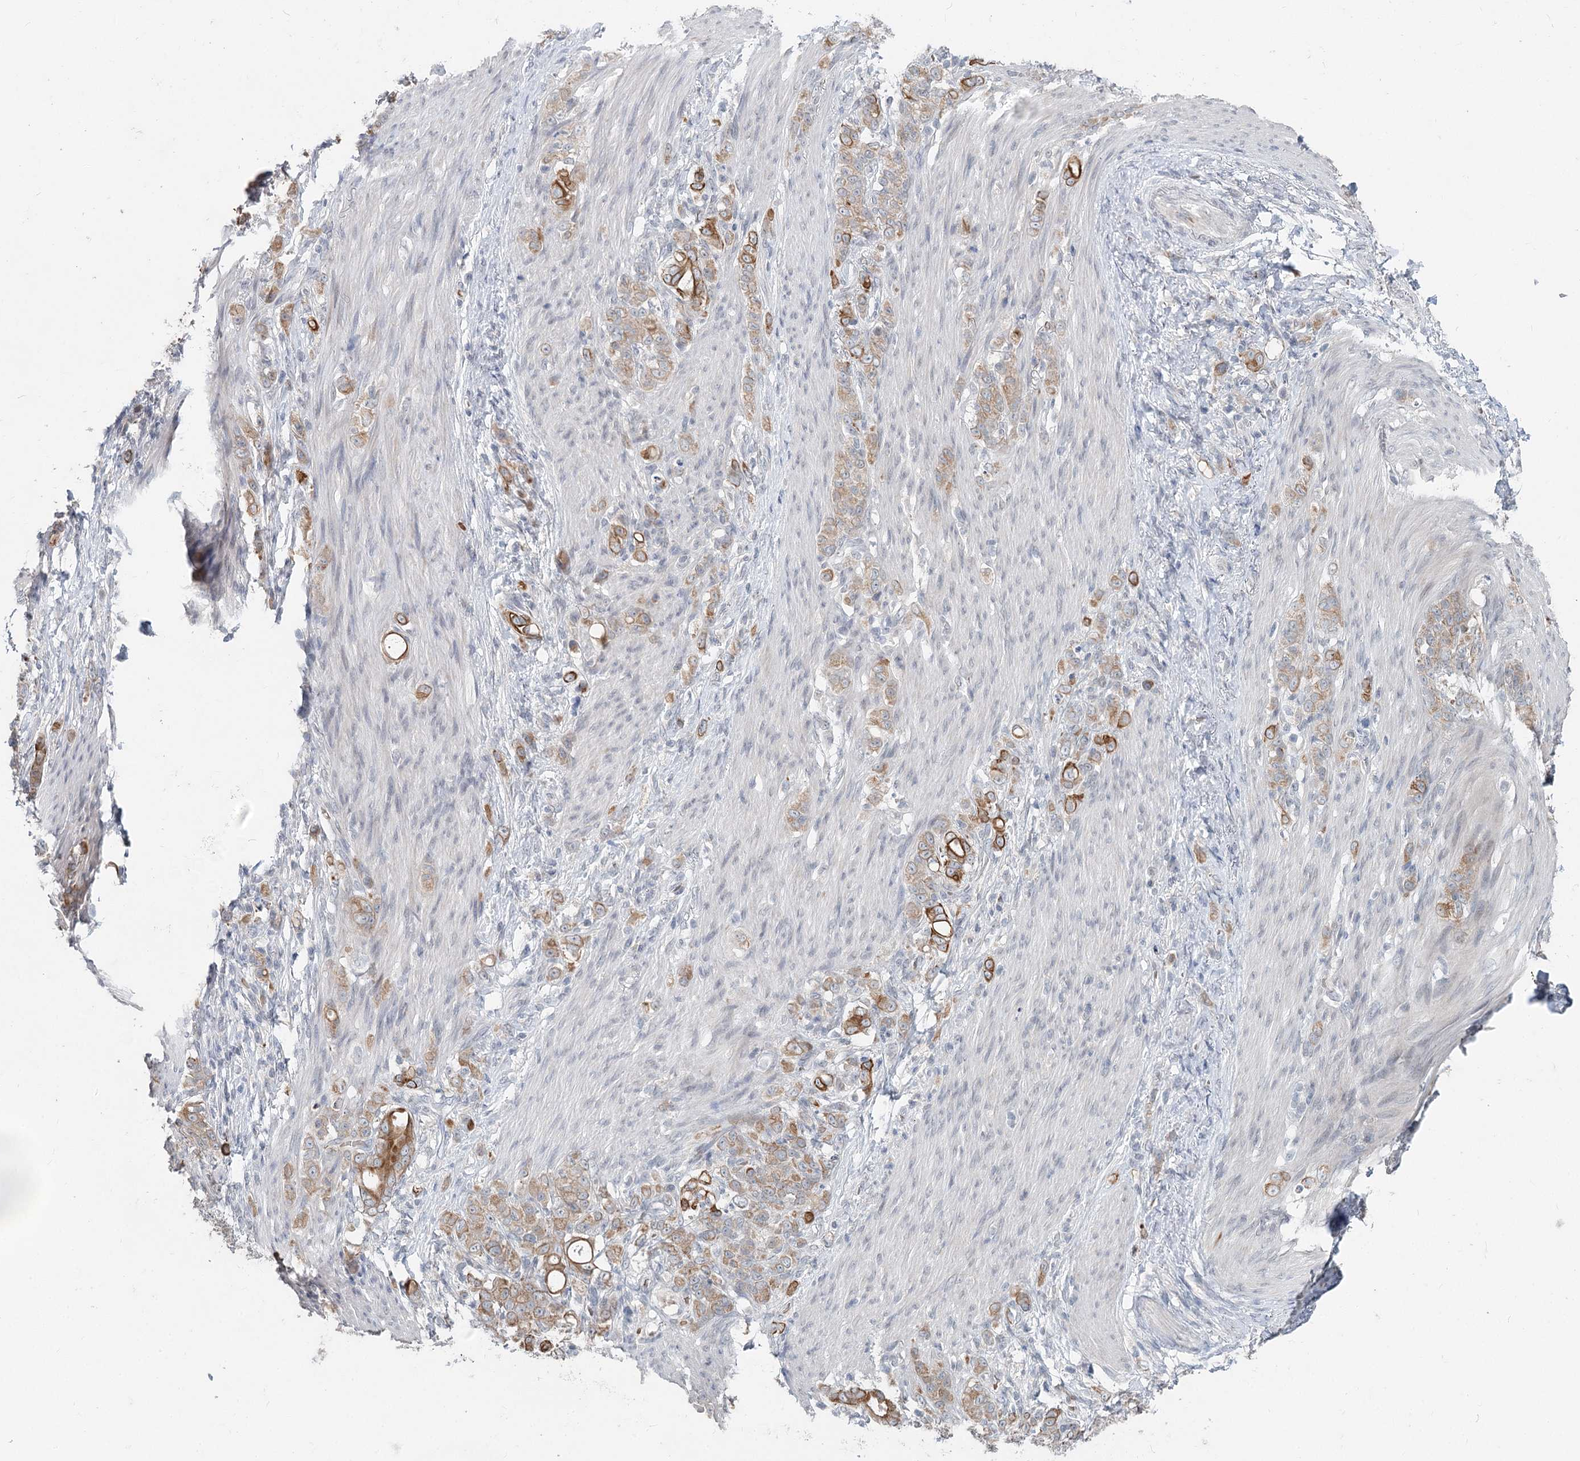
{"staining": {"intensity": "moderate", "quantity": ">75%", "location": "cytoplasmic/membranous"}, "tissue": "stomach cancer", "cell_type": "Tumor cells", "image_type": "cancer", "snomed": [{"axis": "morphology", "description": "Adenocarcinoma, NOS"}, {"axis": "topography", "description": "Stomach"}], "caption": "Human stomach cancer (adenocarcinoma) stained for a protein (brown) shows moderate cytoplasmic/membranous positive expression in about >75% of tumor cells.", "gene": "FBXO7", "patient": {"sex": "female", "age": 79}}